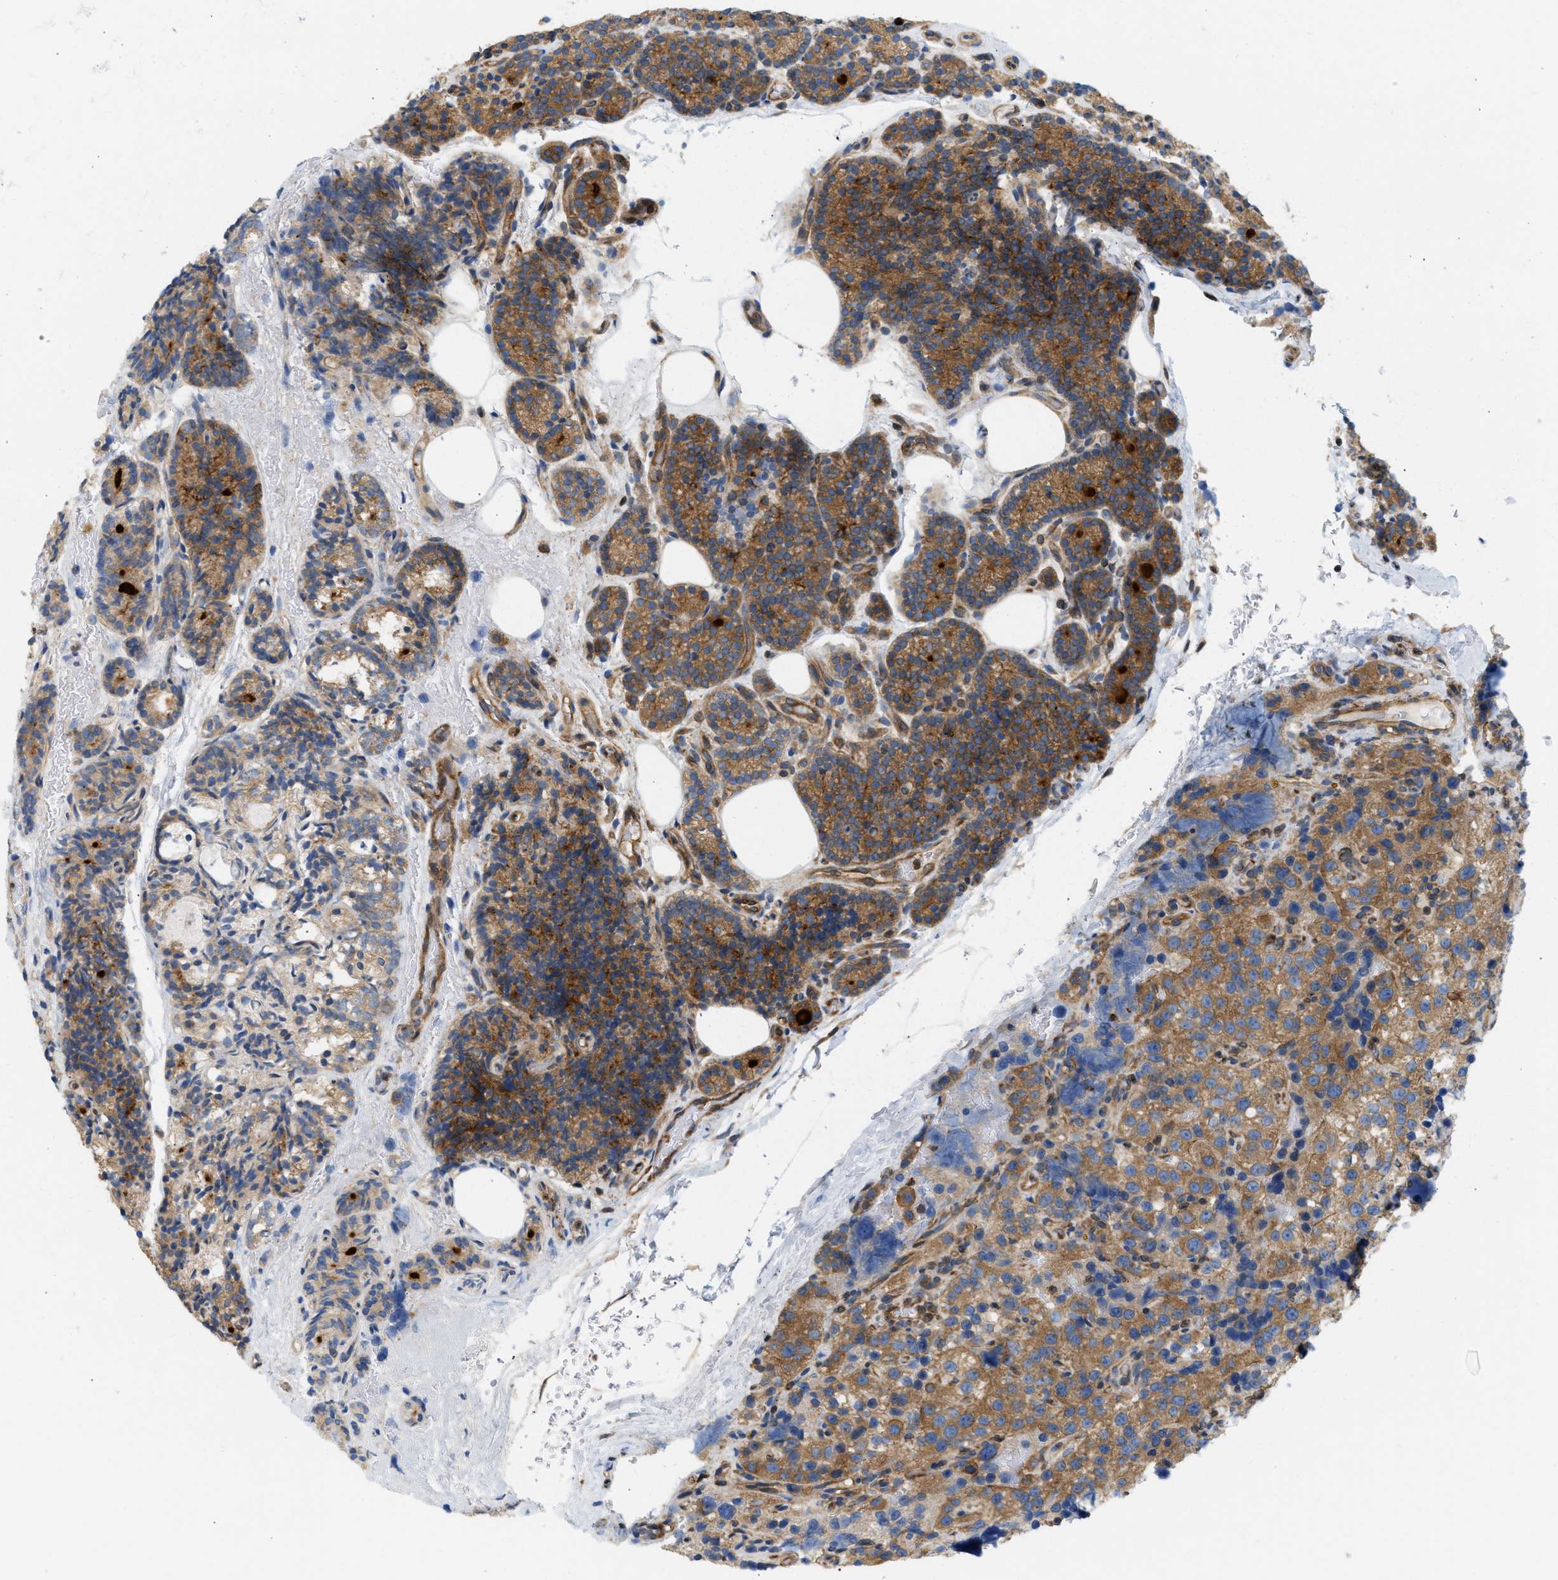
{"staining": {"intensity": "moderate", "quantity": ">75%", "location": "cytoplasmic/membranous"}, "tissue": "parathyroid gland", "cell_type": "Glandular cells", "image_type": "normal", "snomed": [{"axis": "morphology", "description": "Normal tissue, NOS"}, {"axis": "morphology", "description": "Adenoma, NOS"}, {"axis": "topography", "description": "Parathyroid gland"}], "caption": "This histopathology image reveals IHC staining of normal parathyroid gland, with medium moderate cytoplasmic/membranous staining in approximately >75% of glandular cells.", "gene": "STRN", "patient": {"sex": "female", "age": 51}}